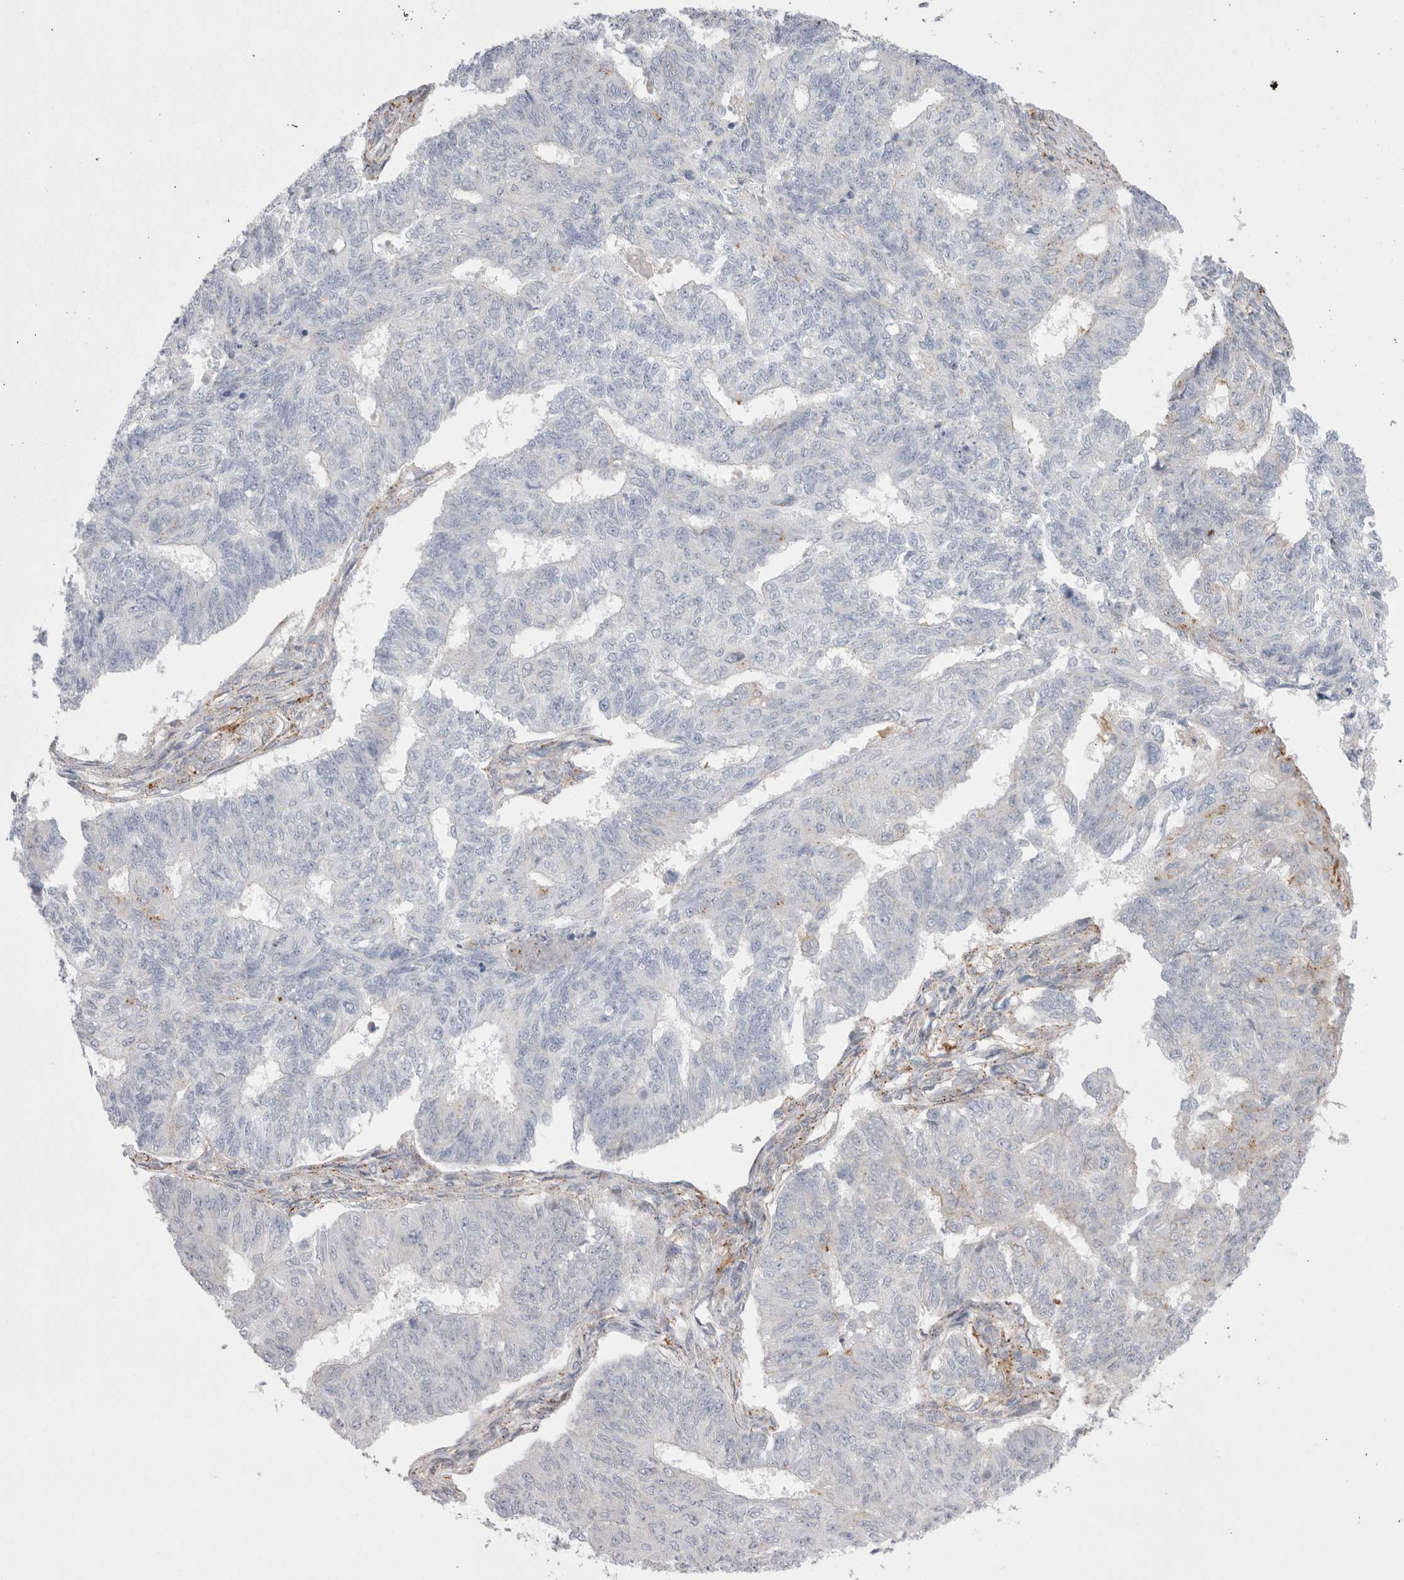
{"staining": {"intensity": "negative", "quantity": "none", "location": "none"}, "tissue": "endometrial cancer", "cell_type": "Tumor cells", "image_type": "cancer", "snomed": [{"axis": "morphology", "description": "Adenocarcinoma, NOS"}, {"axis": "topography", "description": "Endometrium"}], "caption": "Image shows no significant protein positivity in tumor cells of endometrial cancer (adenocarcinoma).", "gene": "EPDR1", "patient": {"sex": "female", "age": 32}}